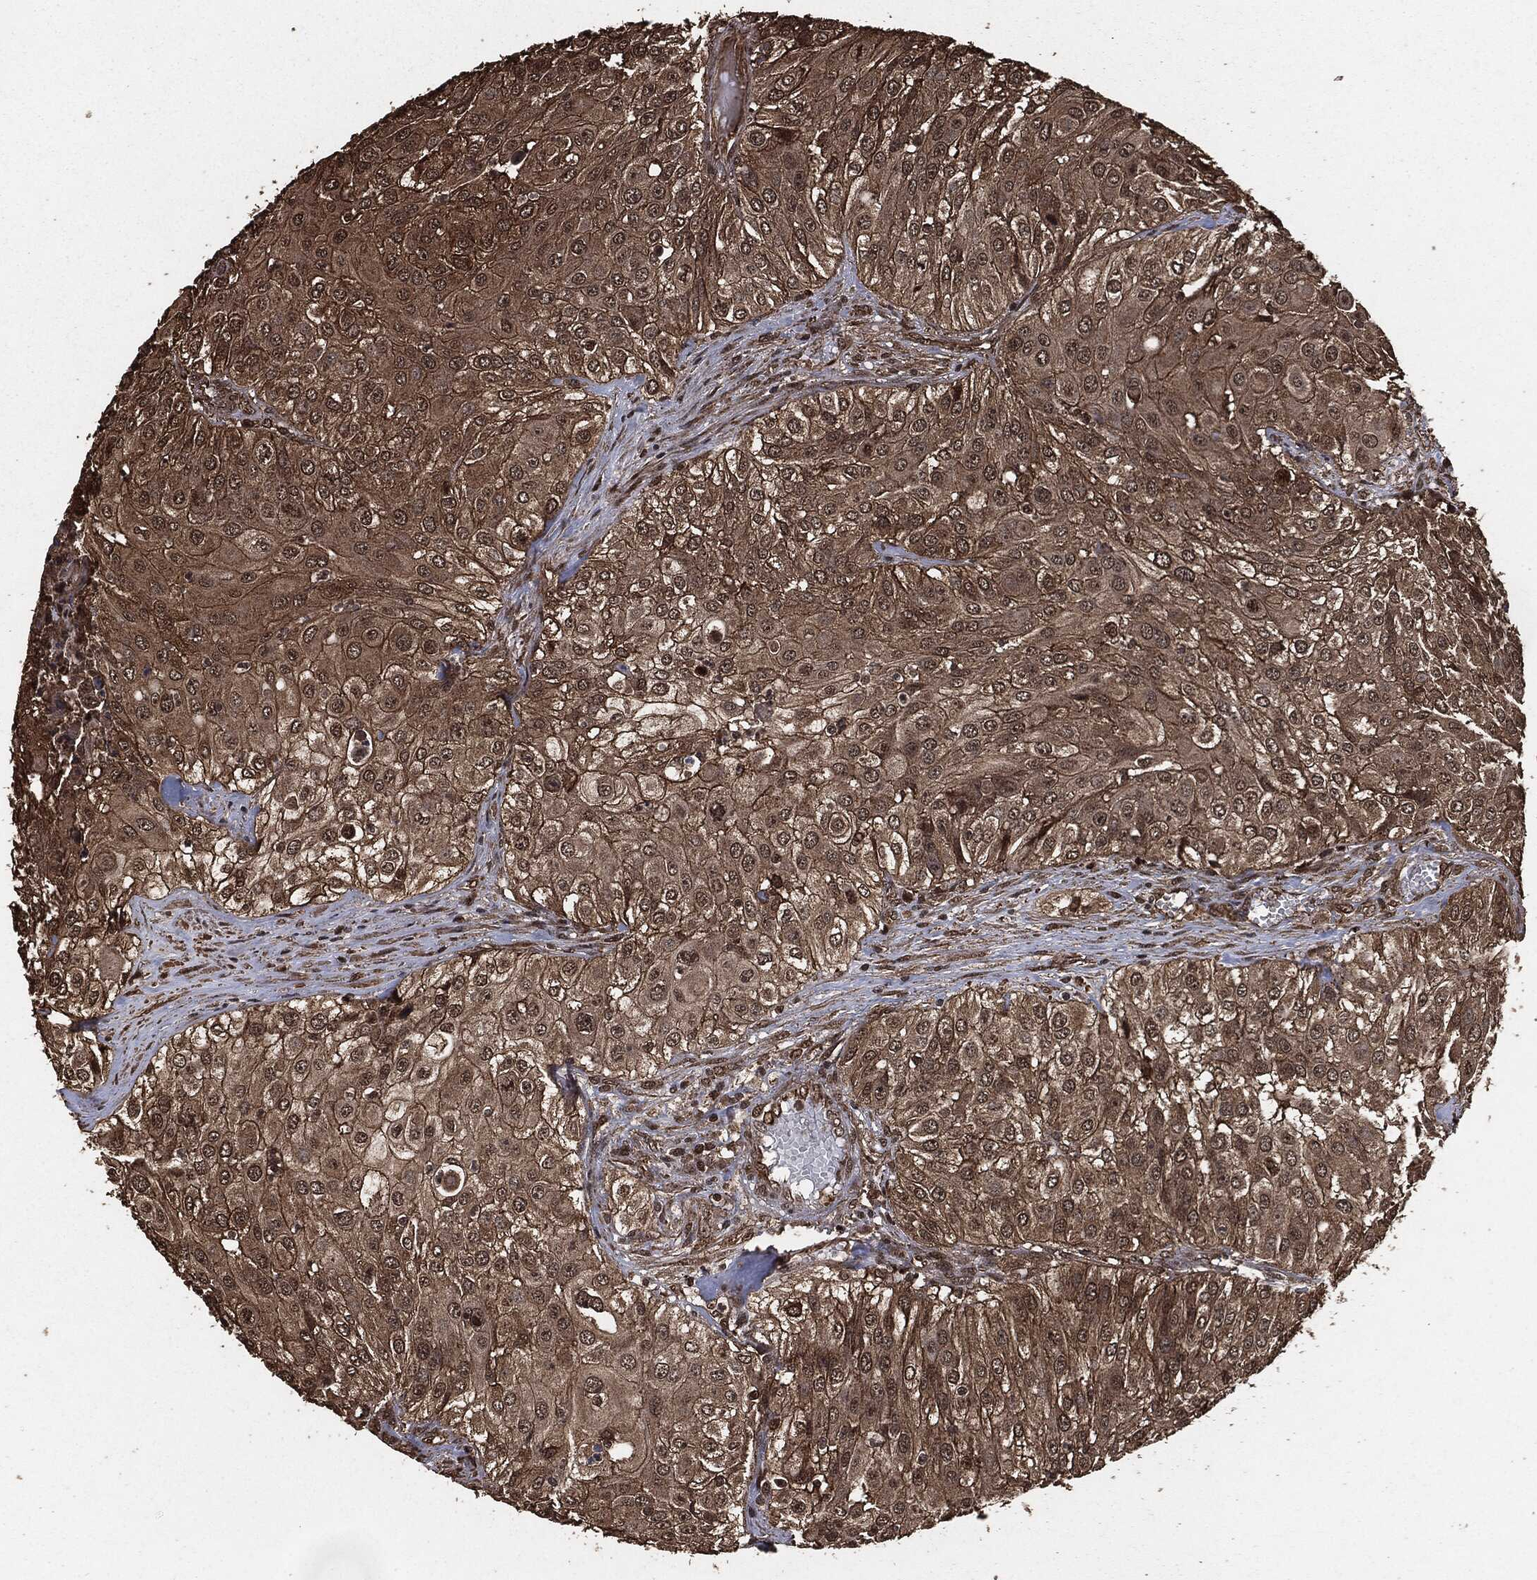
{"staining": {"intensity": "strong", "quantity": "<25%", "location": "cytoplasmic/membranous,nuclear"}, "tissue": "urothelial cancer", "cell_type": "Tumor cells", "image_type": "cancer", "snomed": [{"axis": "morphology", "description": "Urothelial carcinoma, High grade"}, {"axis": "topography", "description": "Urinary bladder"}], "caption": "Urothelial carcinoma (high-grade) stained with immunohistochemistry (IHC) shows strong cytoplasmic/membranous and nuclear expression in approximately <25% of tumor cells.", "gene": "EGFR", "patient": {"sex": "female", "age": 79}}